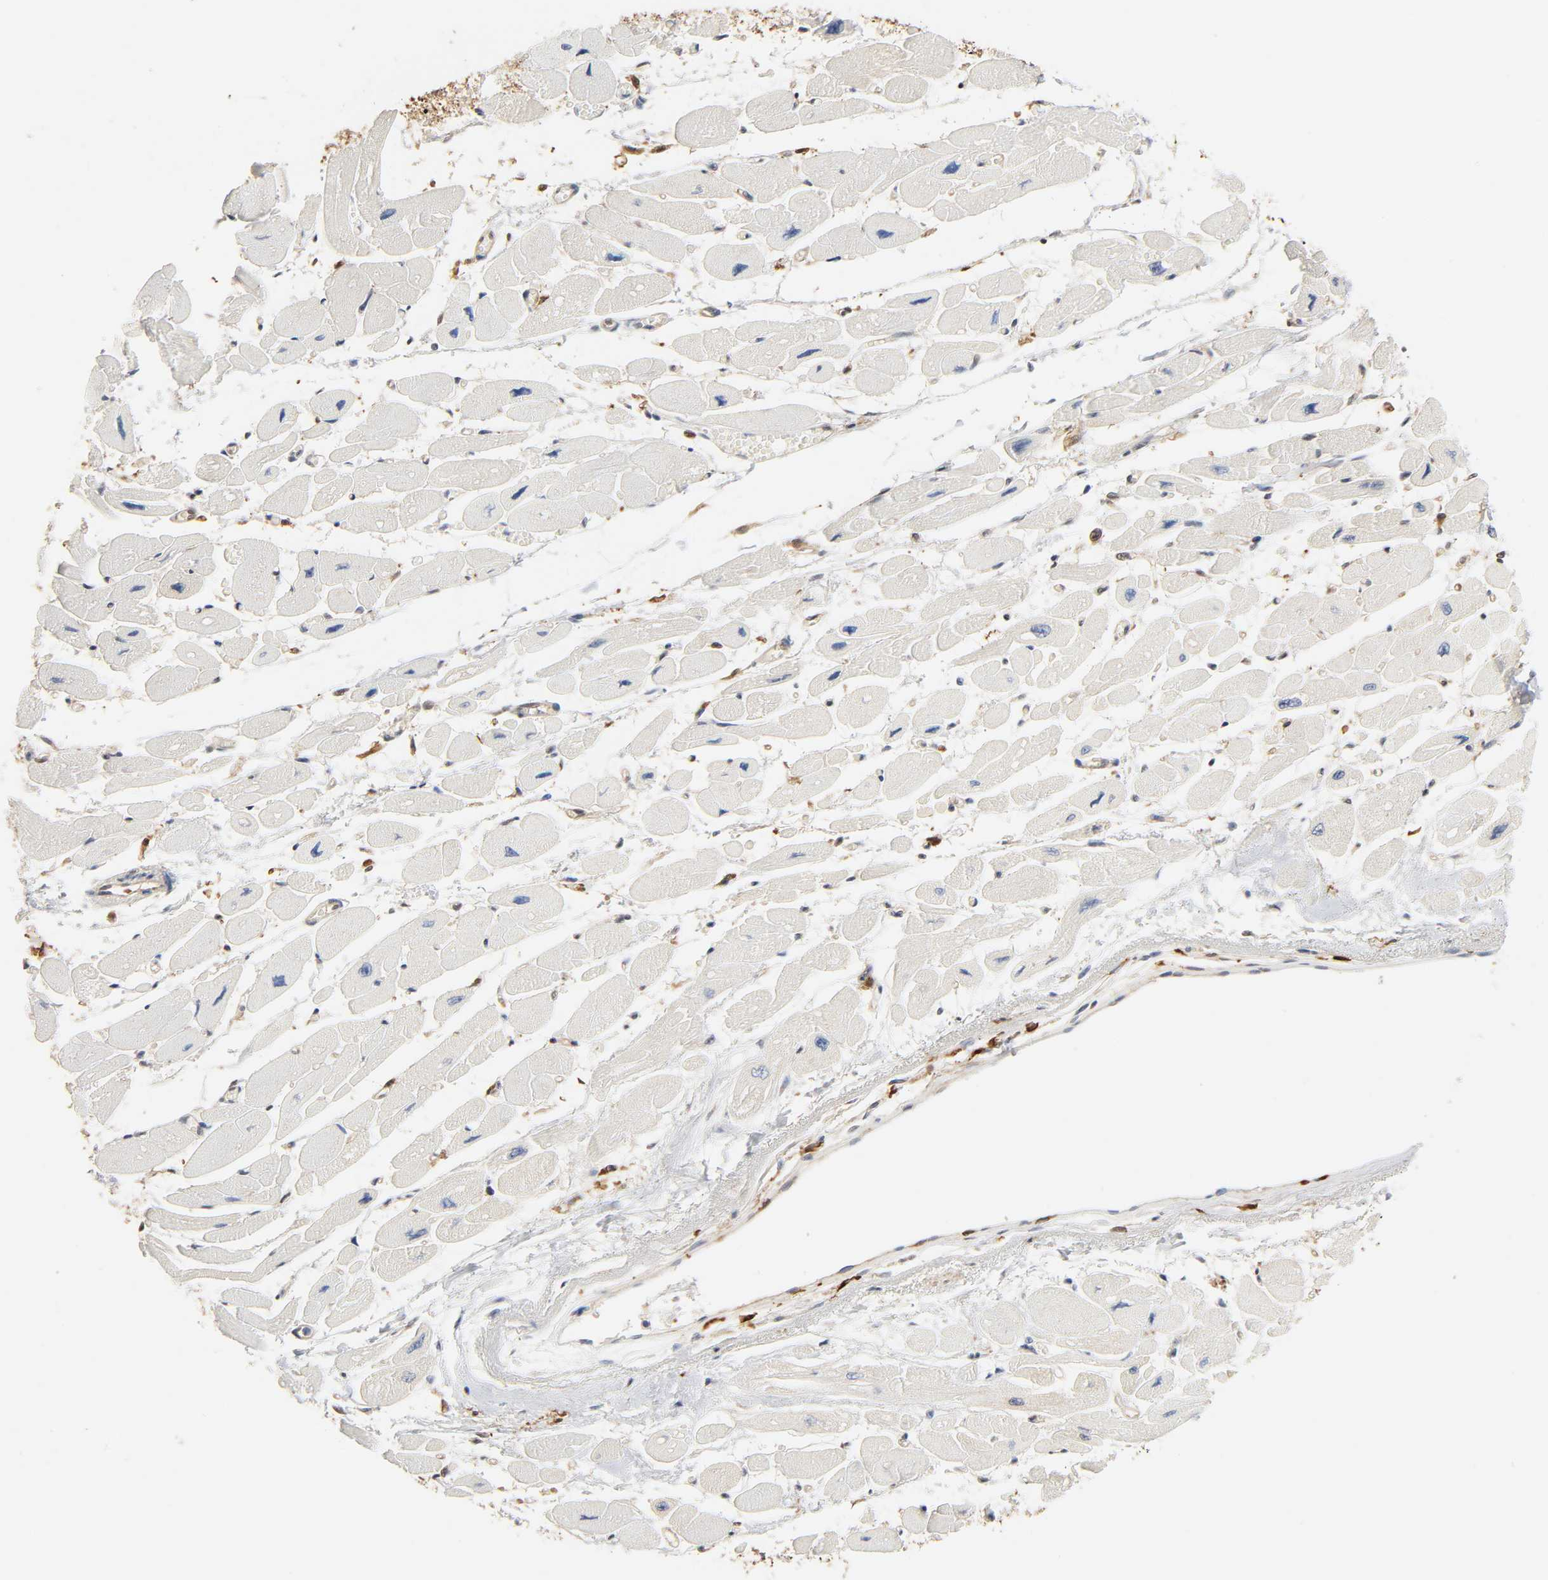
{"staining": {"intensity": "negative", "quantity": "none", "location": "none"}, "tissue": "heart muscle", "cell_type": "Cardiomyocytes", "image_type": "normal", "snomed": [{"axis": "morphology", "description": "Normal tissue, NOS"}, {"axis": "topography", "description": "Heart"}], "caption": "DAB (3,3'-diaminobenzidine) immunohistochemical staining of benign heart muscle reveals no significant staining in cardiomyocytes.", "gene": "BIN1", "patient": {"sex": "female", "age": 54}}